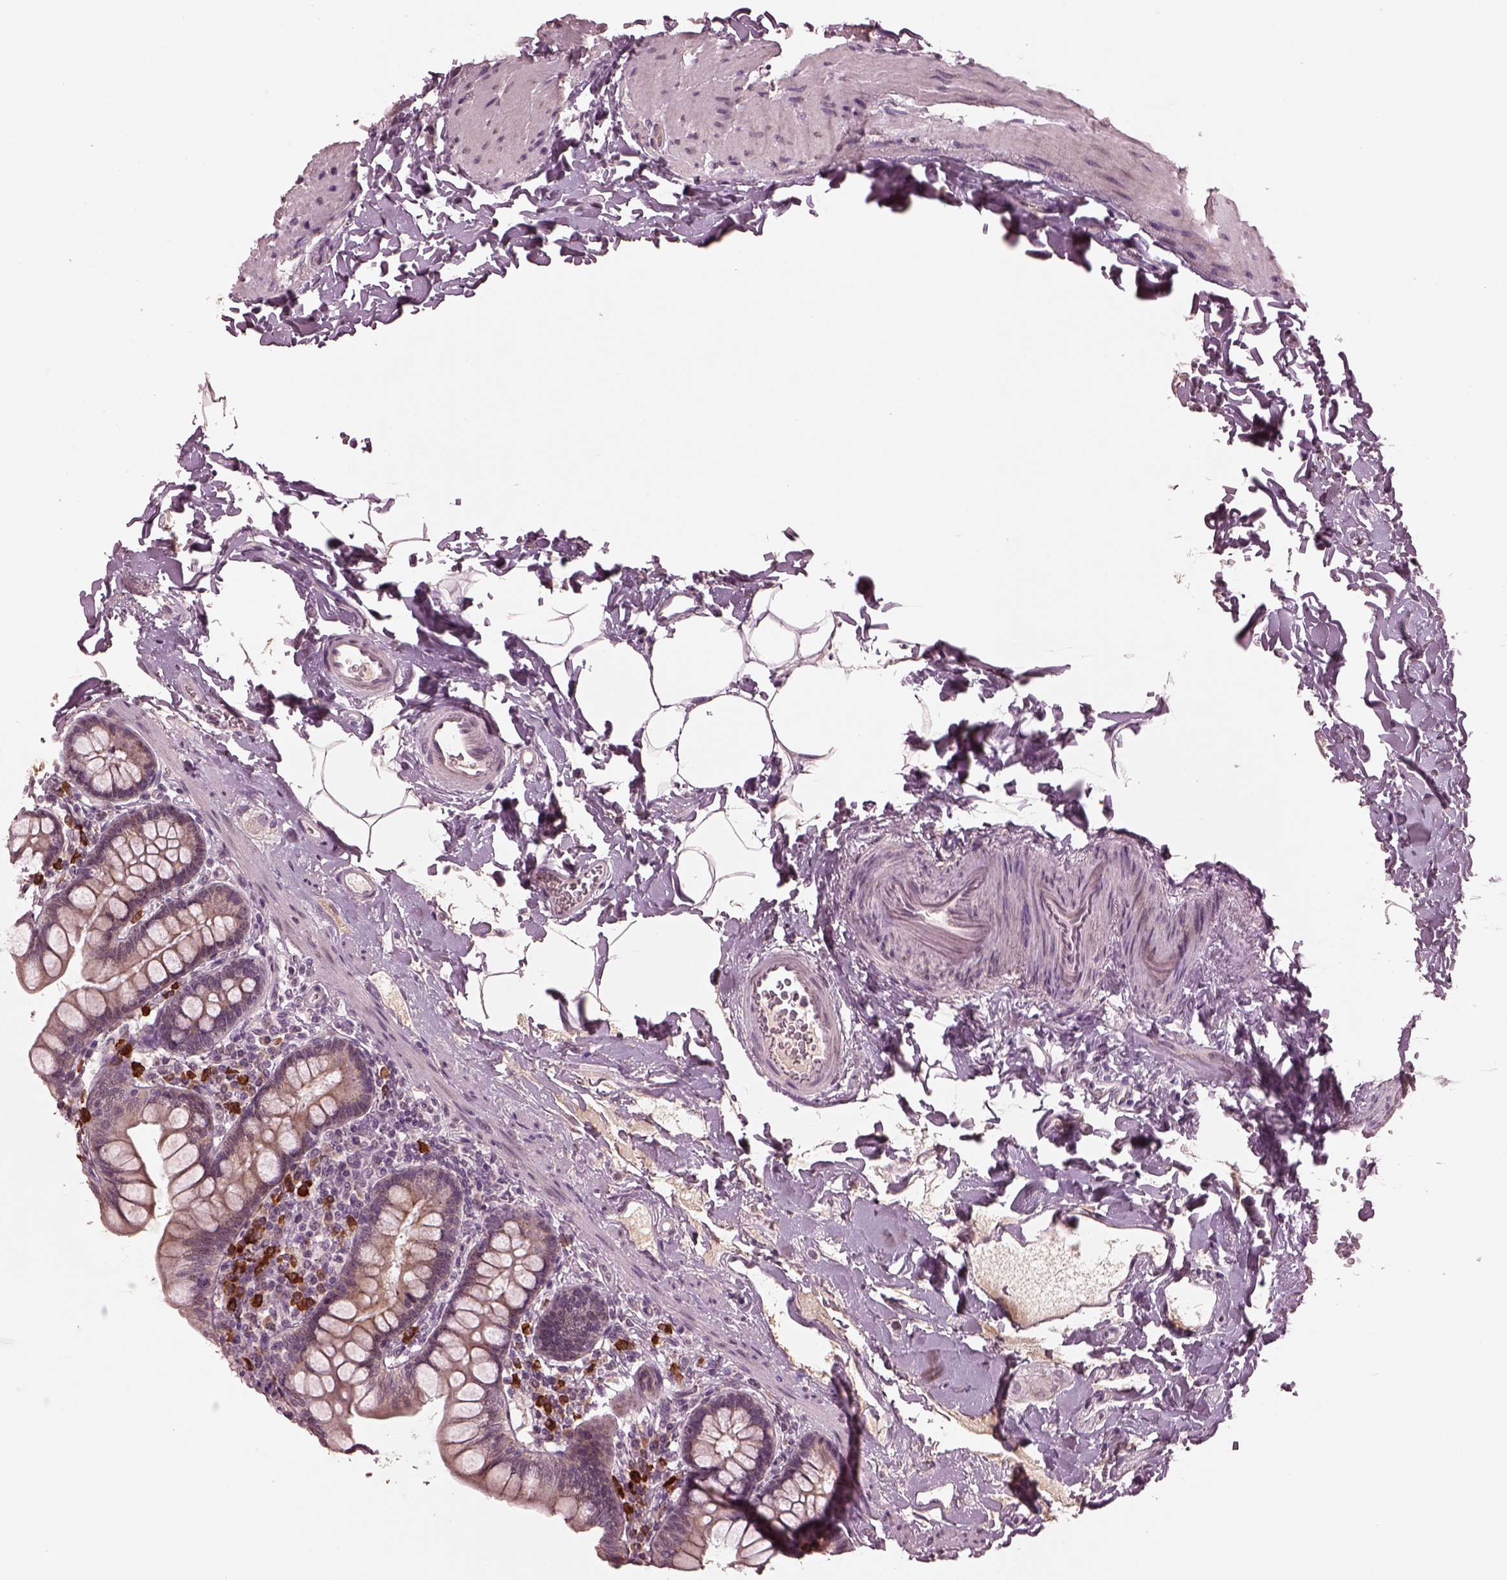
{"staining": {"intensity": "negative", "quantity": "none", "location": "none"}, "tissue": "small intestine", "cell_type": "Glandular cells", "image_type": "normal", "snomed": [{"axis": "morphology", "description": "Normal tissue, NOS"}, {"axis": "topography", "description": "Small intestine"}], "caption": "Image shows no protein staining in glandular cells of normal small intestine.", "gene": "IL18RAP", "patient": {"sex": "female", "age": 56}}